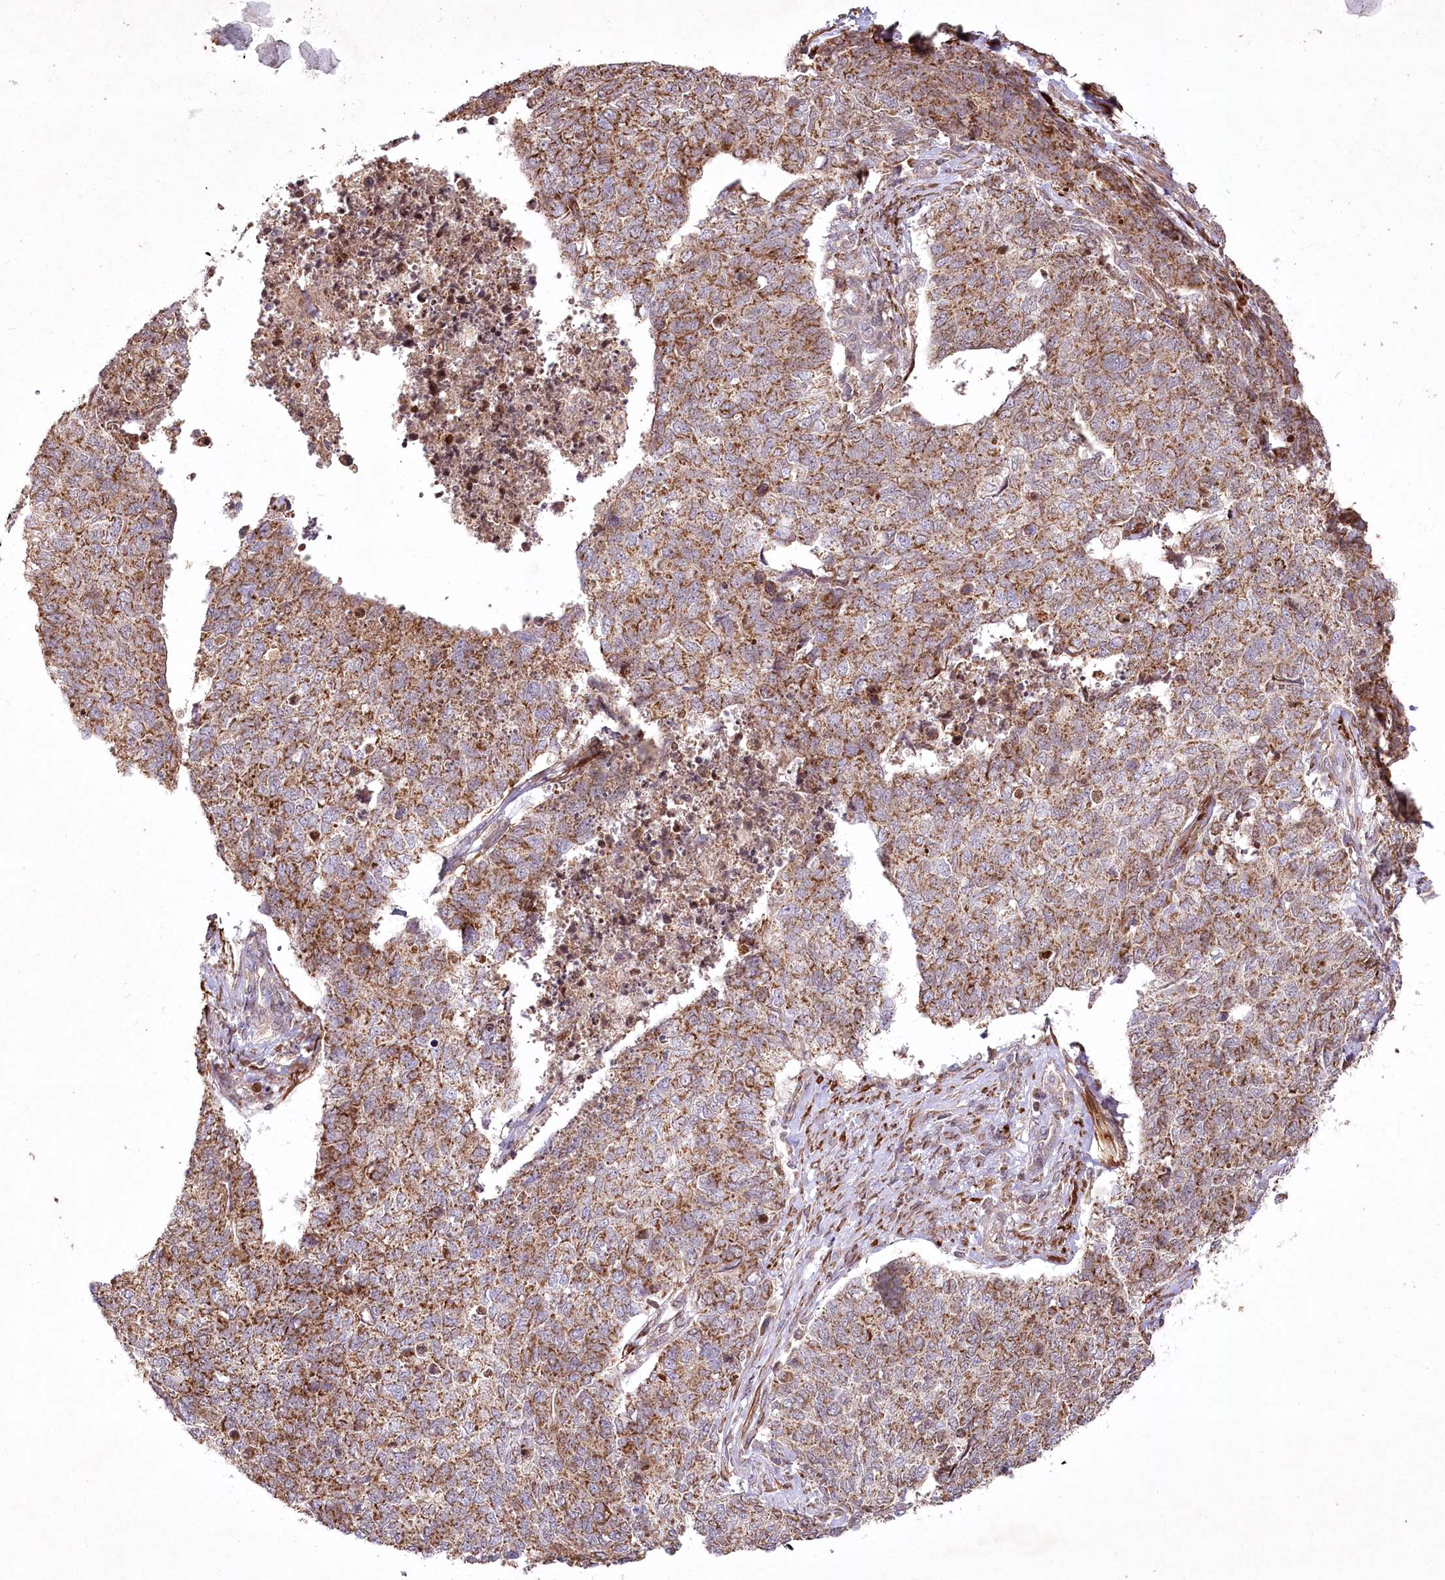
{"staining": {"intensity": "moderate", "quantity": ">75%", "location": "cytoplasmic/membranous"}, "tissue": "cervical cancer", "cell_type": "Tumor cells", "image_type": "cancer", "snomed": [{"axis": "morphology", "description": "Squamous cell carcinoma, NOS"}, {"axis": "topography", "description": "Cervix"}], "caption": "High-magnification brightfield microscopy of cervical cancer stained with DAB (brown) and counterstained with hematoxylin (blue). tumor cells exhibit moderate cytoplasmic/membranous positivity is identified in about>75% of cells.", "gene": "PSTK", "patient": {"sex": "female", "age": 63}}